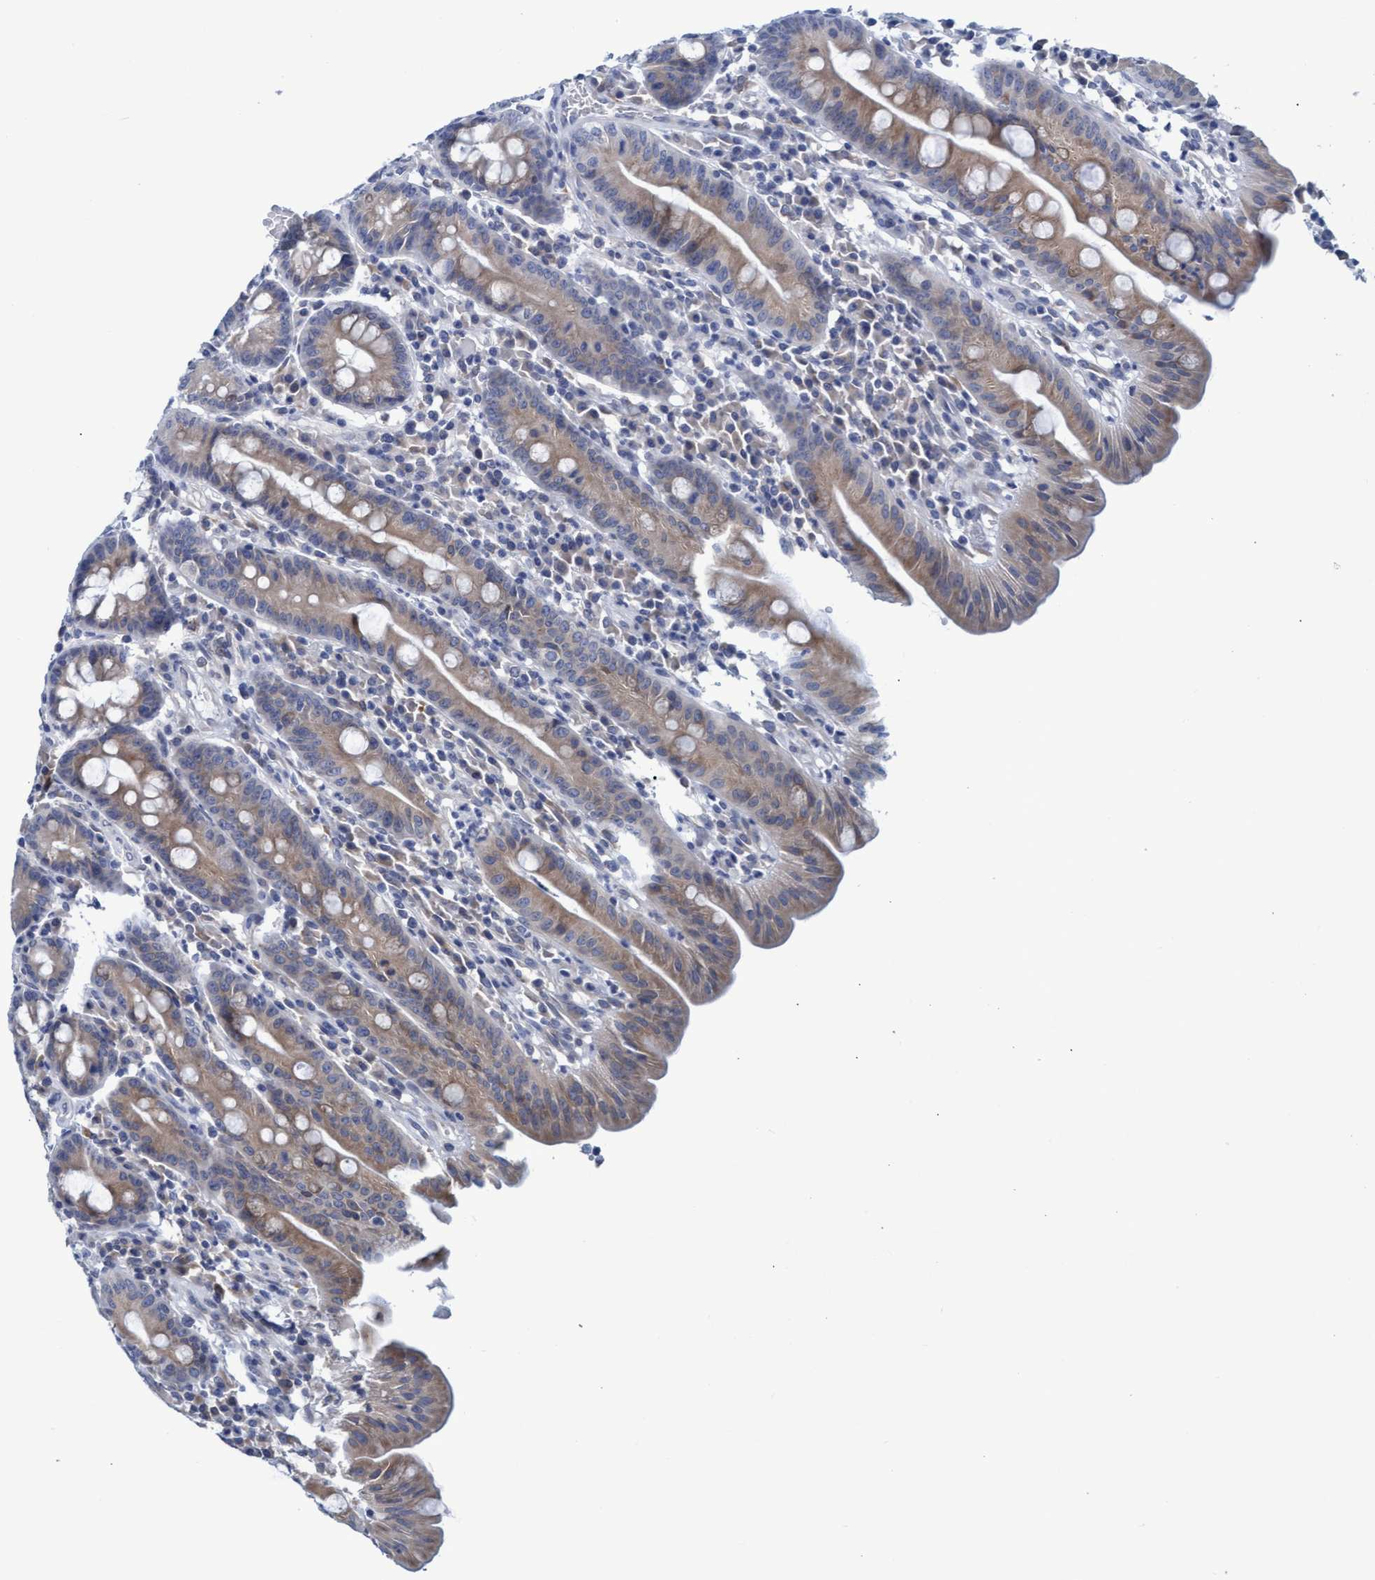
{"staining": {"intensity": "moderate", "quantity": "25%-75%", "location": "cytoplasmic/membranous"}, "tissue": "duodenum", "cell_type": "Glandular cells", "image_type": "normal", "snomed": [{"axis": "morphology", "description": "Normal tissue, NOS"}, {"axis": "topography", "description": "Duodenum"}], "caption": "DAB (3,3'-diaminobenzidine) immunohistochemical staining of benign human duodenum displays moderate cytoplasmic/membranous protein positivity in approximately 25%-75% of glandular cells.", "gene": "SSTR3", "patient": {"sex": "male", "age": 50}}